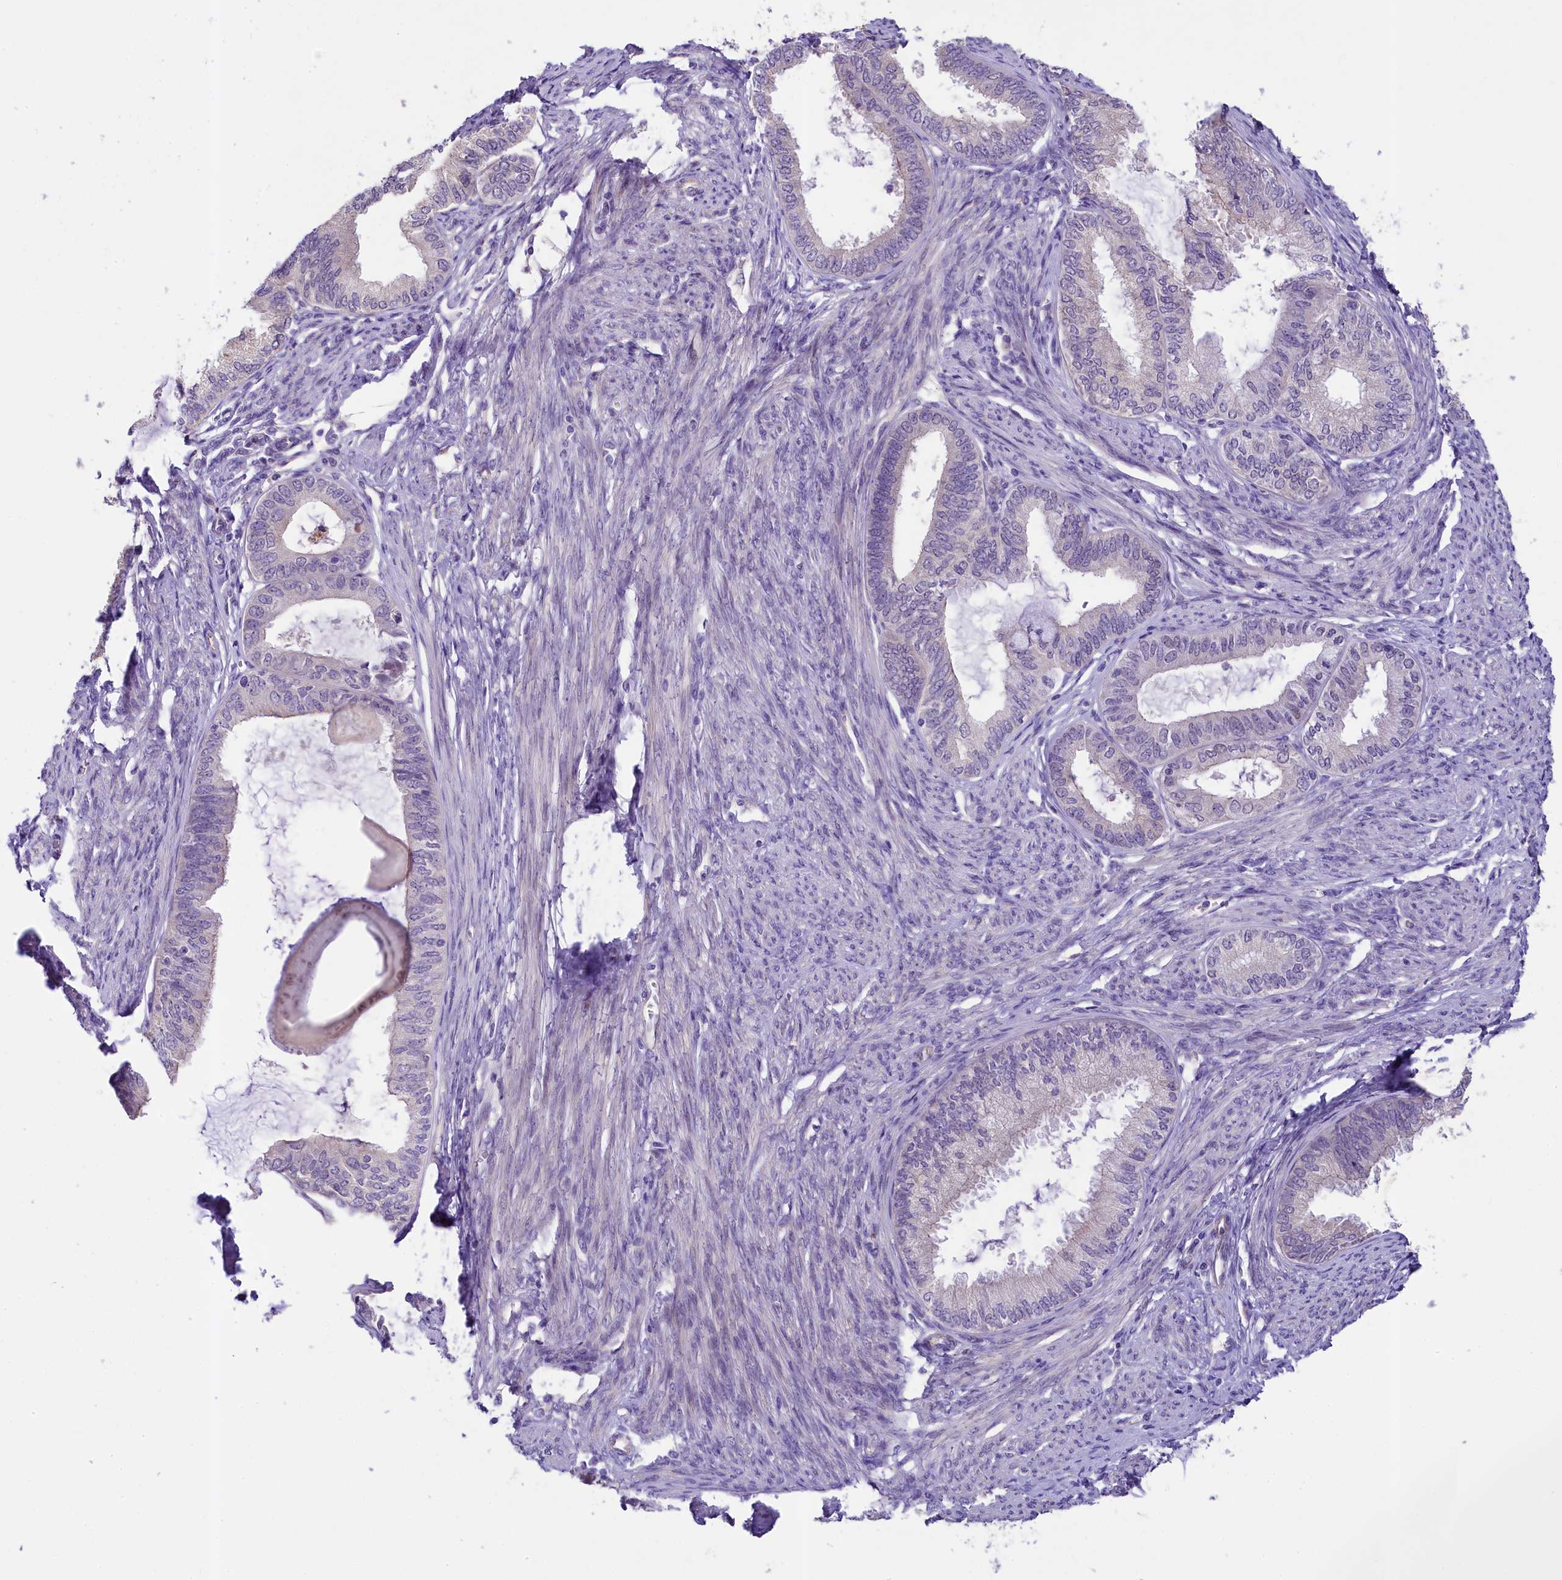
{"staining": {"intensity": "negative", "quantity": "none", "location": "none"}, "tissue": "endometrial cancer", "cell_type": "Tumor cells", "image_type": "cancer", "snomed": [{"axis": "morphology", "description": "Adenocarcinoma, NOS"}, {"axis": "topography", "description": "Endometrium"}], "caption": "Immunohistochemistry photomicrograph of neoplastic tissue: endometrial cancer stained with DAB (3,3'-diaminobenzidine) displays no significant protein staining in tumor cells. (DAB IHC visualized using brightfield microscopy, high magnification).", "gene": "UBXN6", "patient": {"sex": "female", "age": 86}}